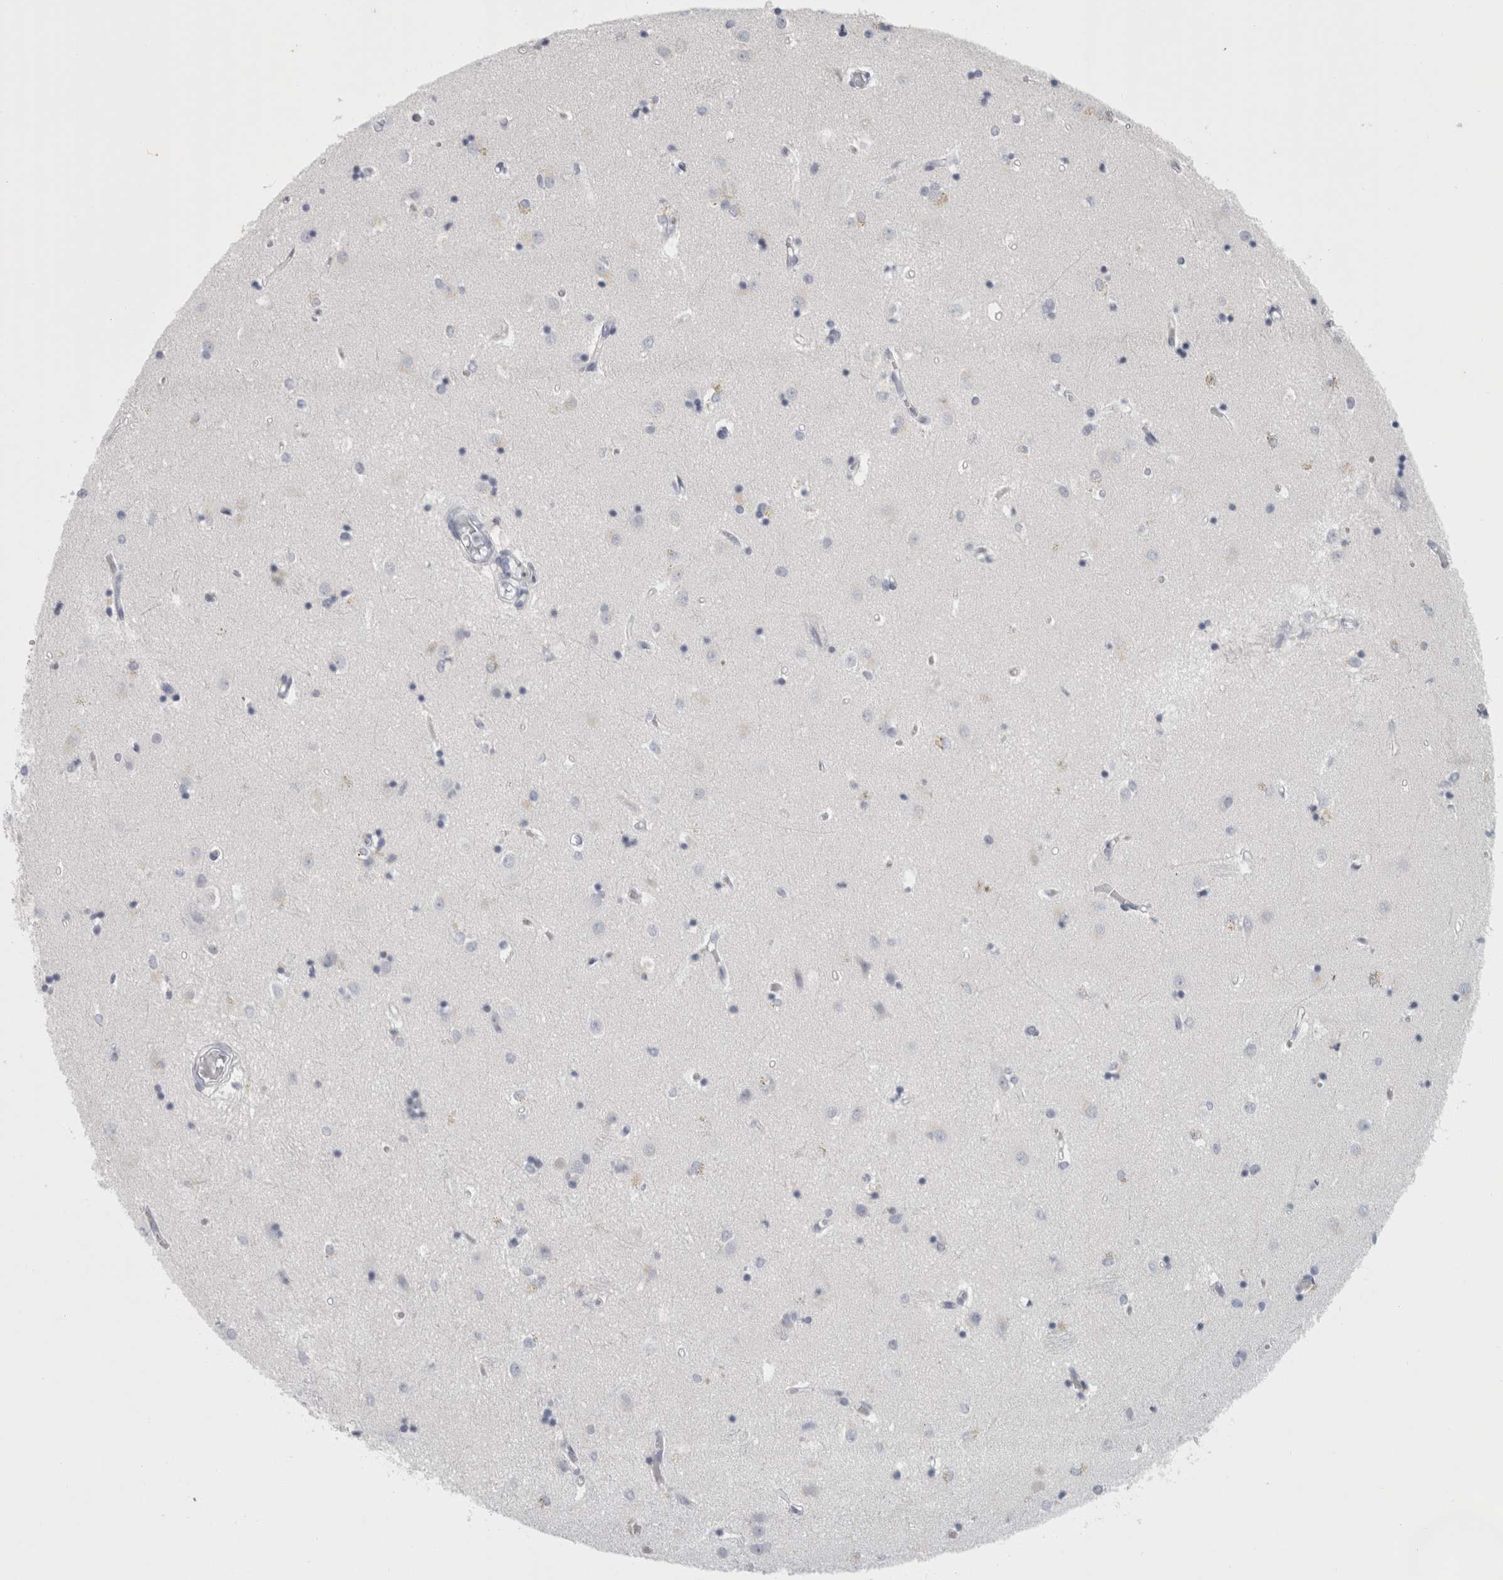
{"staining": {"intensity": "negative", "quantity": "none", "location": "none"}, "tissue": "caudate", "cell_type": "Glial cells", "image_type": "normal", "snomed": [{"axis": "morphology", "description": "Normal tissue, NOS"}, {"axis": "topography", "description": "Lateral ventricle wall"}], "caption": "An immunohistochemistry photomicrograph of unremarkable caudate is shown. There is no staining in glial cells of caudate. (DAB immunohistochemistry (IHC), high magnification).", "gene": "SLC28A3", "patient": {"sex": "male", "age": 45}}